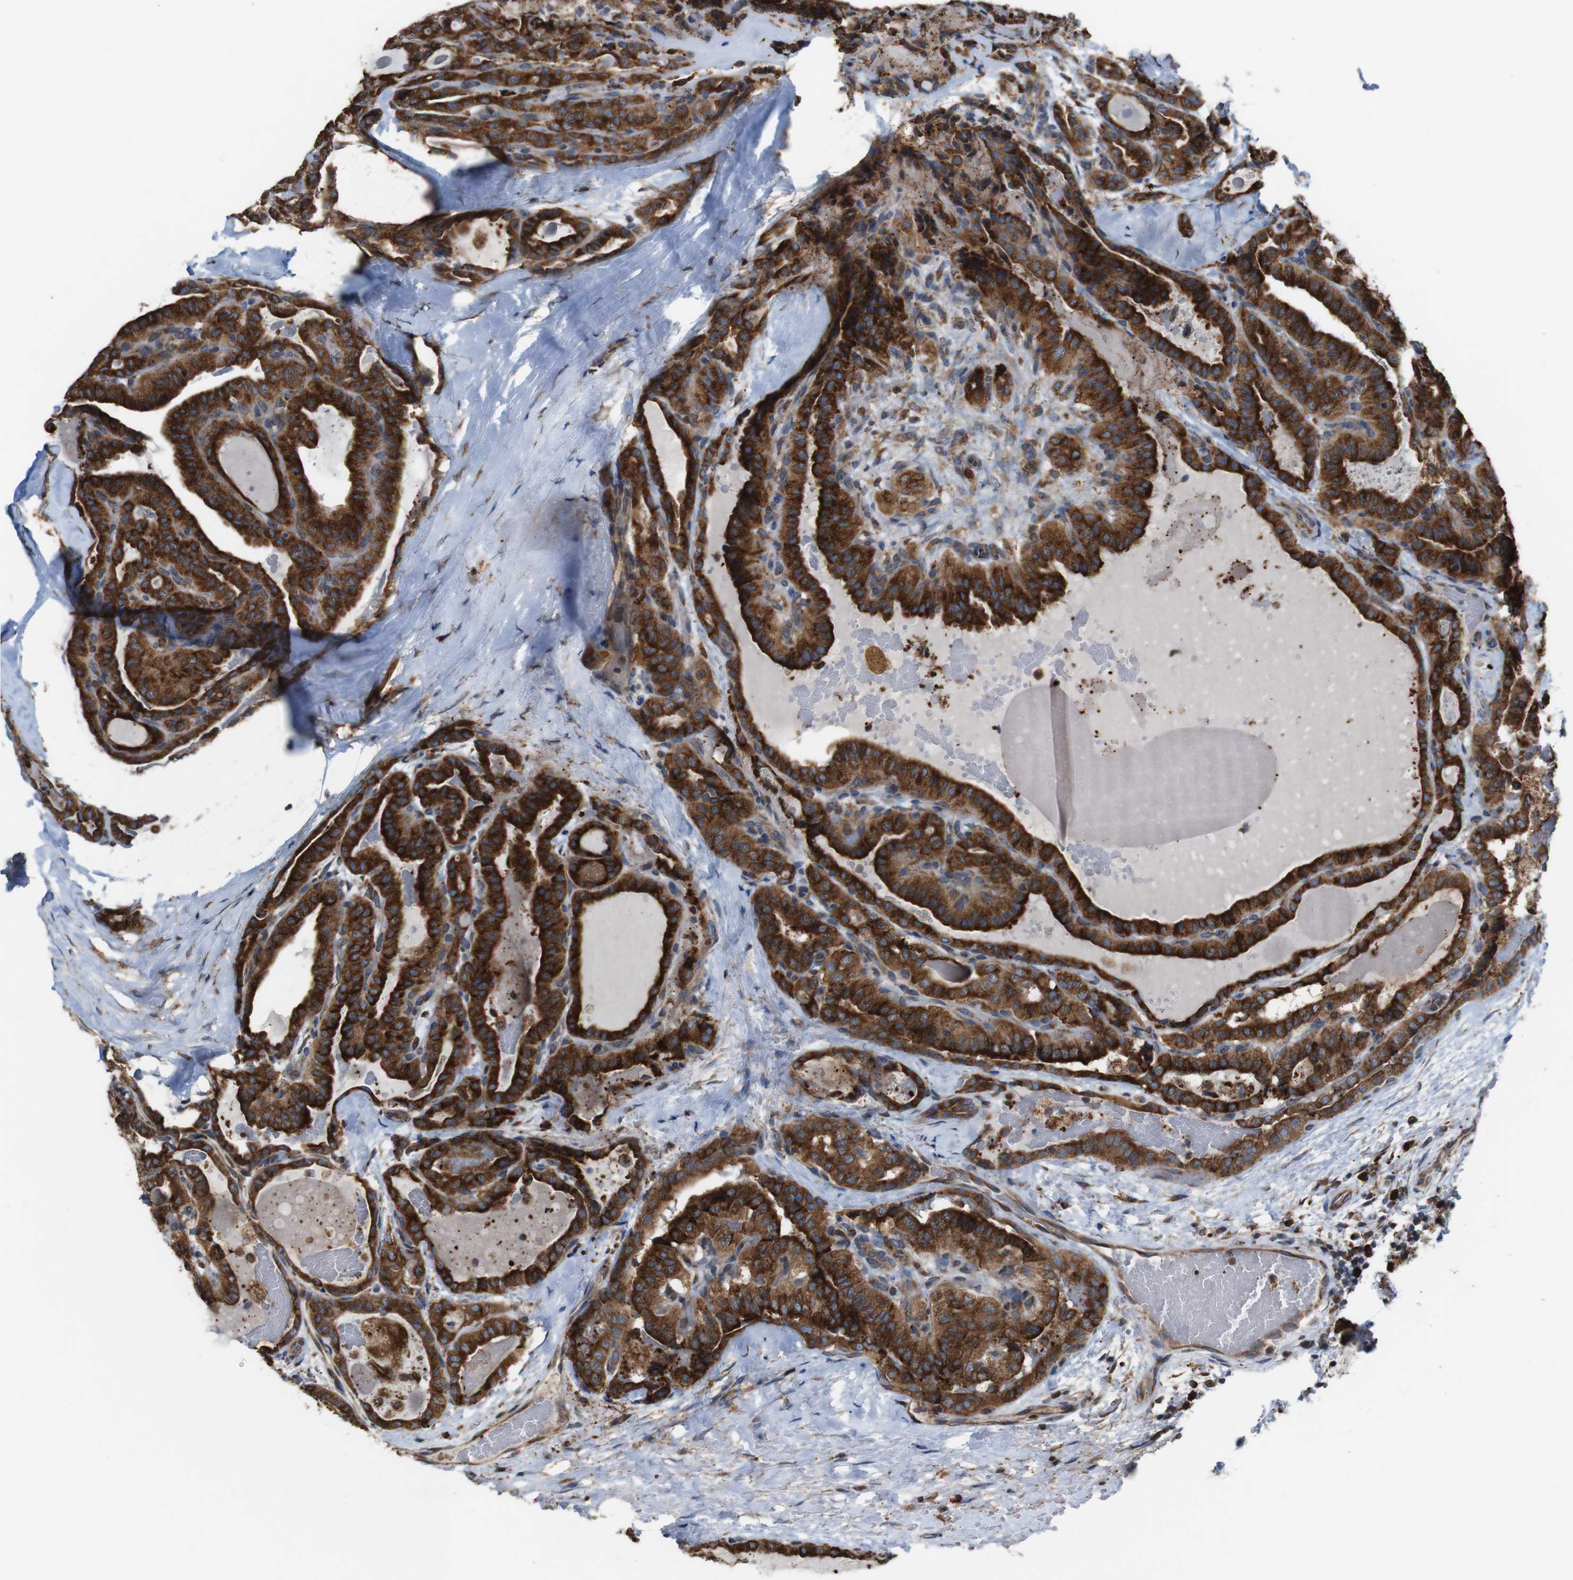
{"staining": {"intensity": "strong", "quantity": ">75%", "location": "cytoplasmic/membranous"}, "tissue": "thyroid cancer", "cell_type": "Tumor cells", "image_type": "cancer", "snomed": [{"axis": "morphology", "description": "Papillary adenocarcinoma, NOS"}, {"axis": "topography", "description": "Thyroid gland"}], "caption": "Immunohistochemical staining of human thyroid papillary adenocarcinoma displays high levels of strong cytoplasmic/membranous expression in about >75% of tumor cells.", "gene": "UGGT1", "patient": {"sex": "male", "age": 77}}